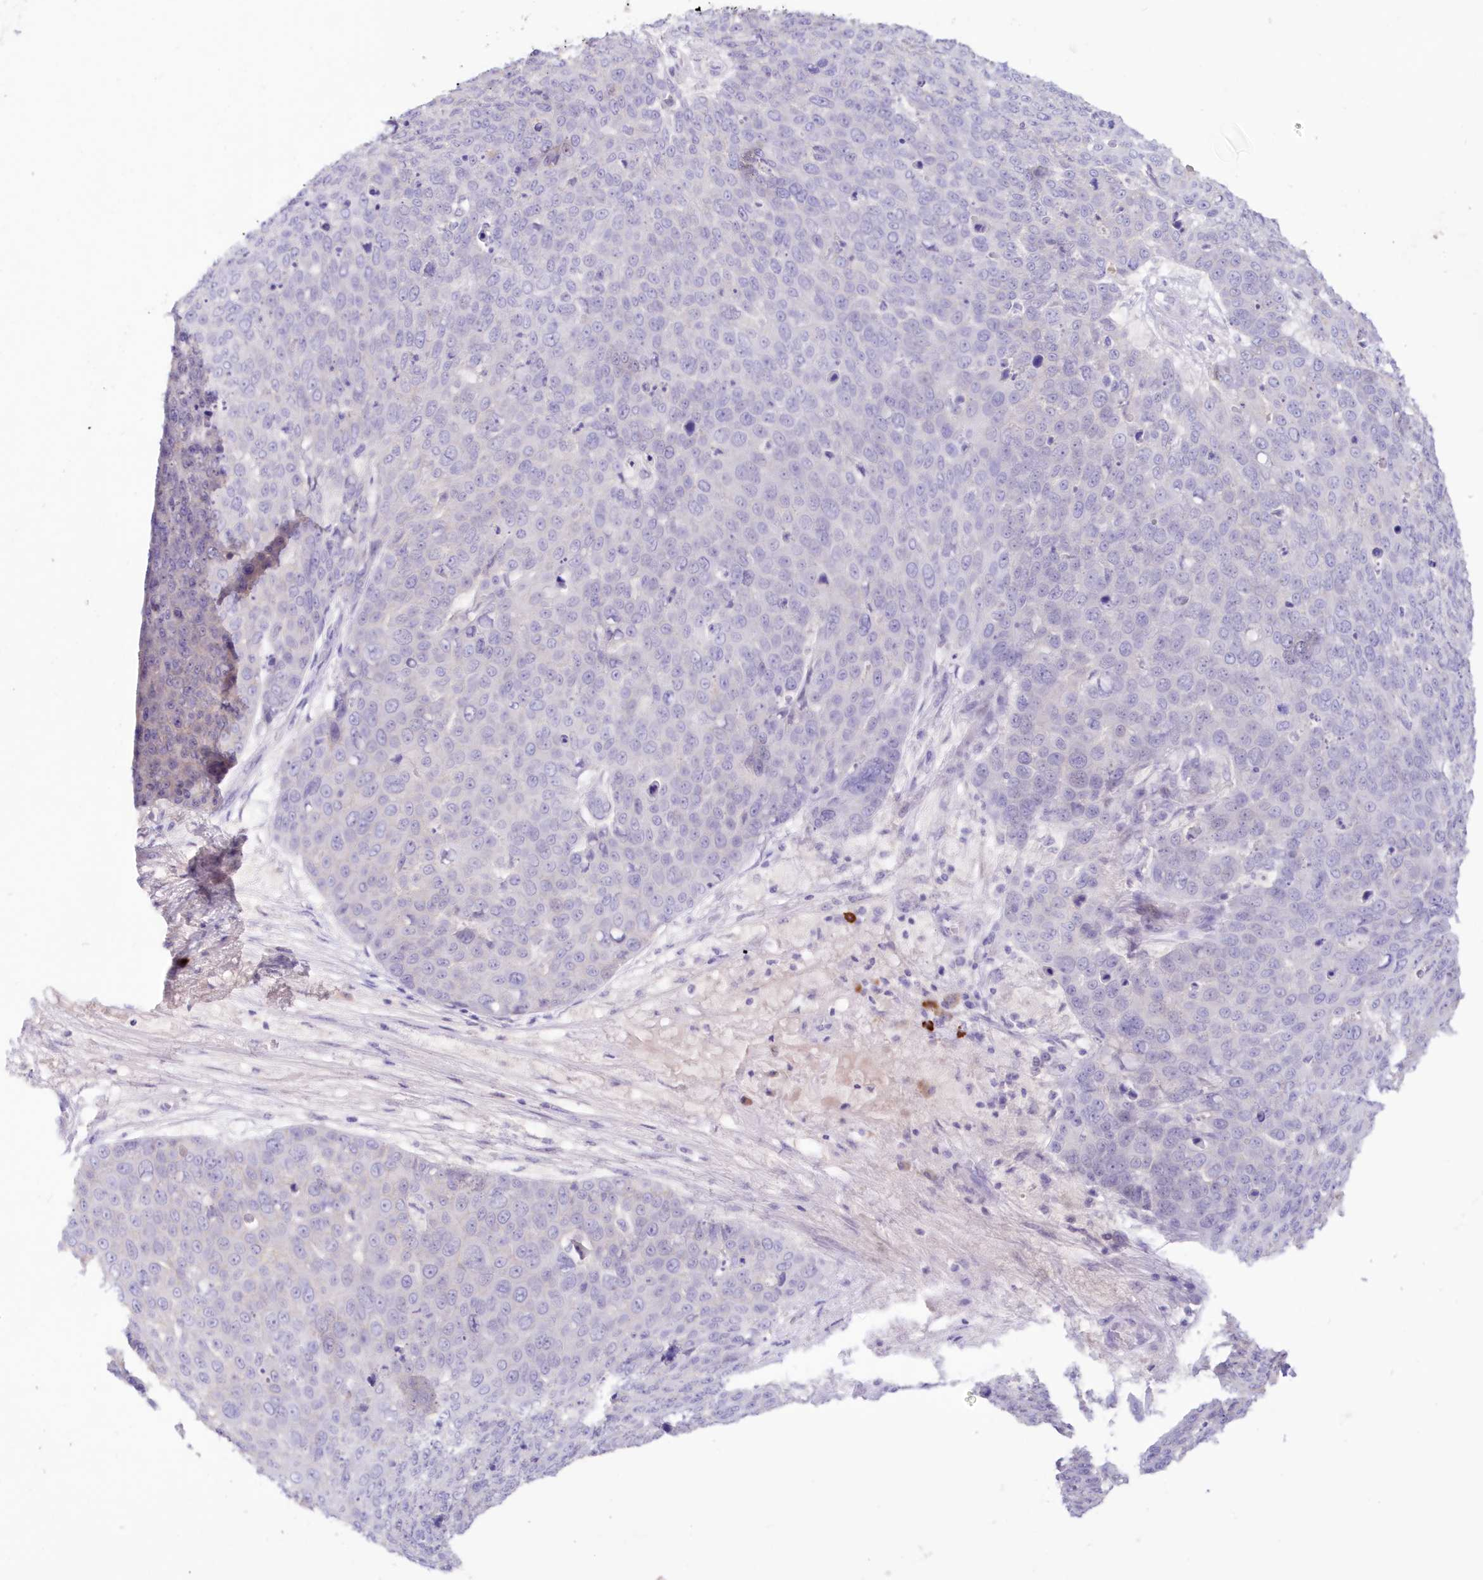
{"staining": {"intensity": "negative", "quantity": "none", "location": "none"}, "tissue": "skin cancer", "cell_type": "Tumor cells", "image_type": "cancer", "snomed": [{"axis": "morphology", "description": "Squamous cell carcinoma, NOS"}, {"axis": "topography", "description": "Skin"}], "caption": "IHC photomicrograph of neoplastic tissue: human skin cancer stained with DAB displays no significant protein positivity in tumor cells. (DAB immunohistochemistry, high magnification).", "gene": "SNED1", "patient": {"sex": "male", "age": 71}}